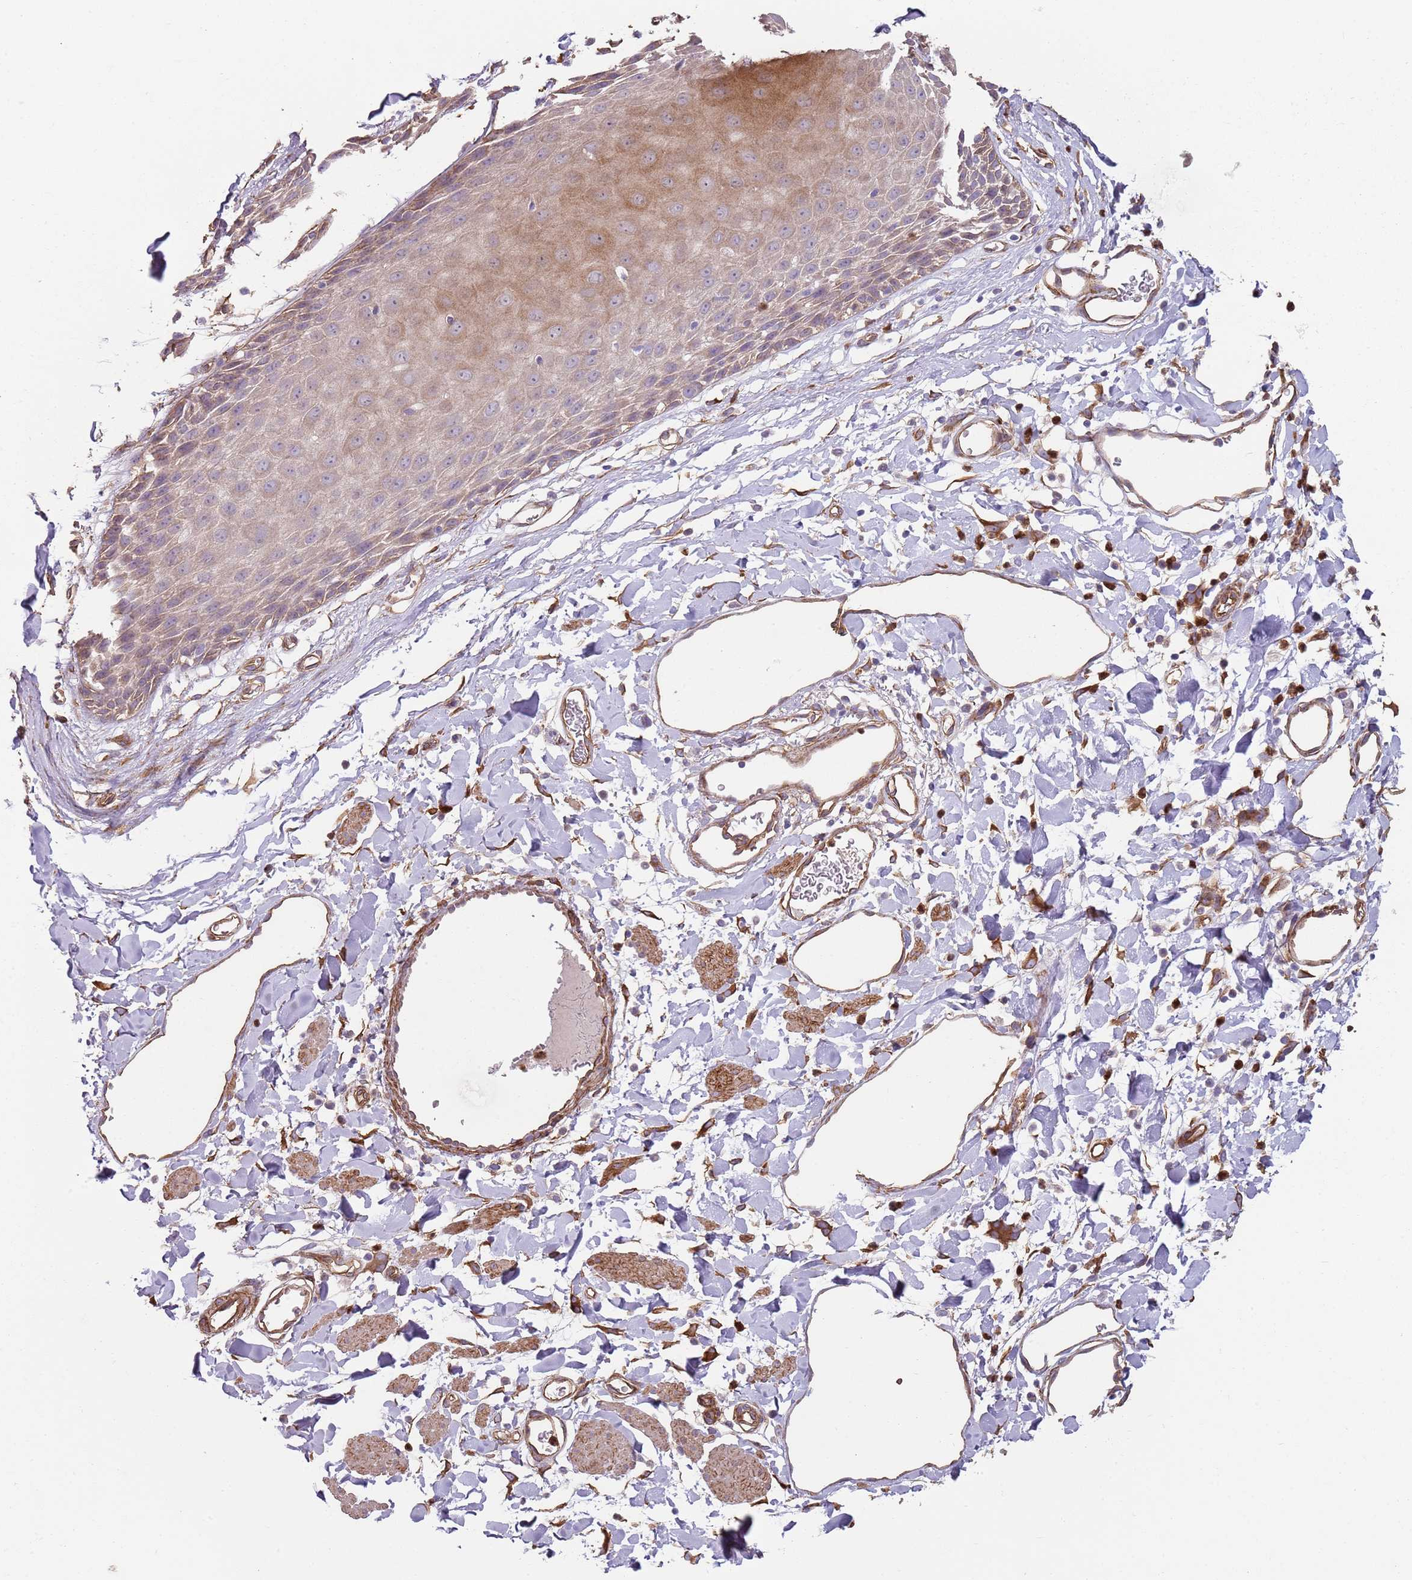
{"staining": {"intensity": "moderate", "quantity": "<25%", "location": "cytoplasmic/membranous"}, "tissue": "skin", "cell_type": "Epidermal cells", "image_type": "normal", "snomed": [{"axis": "morphology", "description": "Normal tissue, NOS"}, {"axis": "topography", "description": "Vulva"}], "caption": "Brown immunohistochemical staining in unremarkable human skin demonstrates moderate cytoplasmic/membranous staining in about <25% of epidermal cells.", "gene": "PHLPP2", "patient": {"sex": "female", "age": 68}}